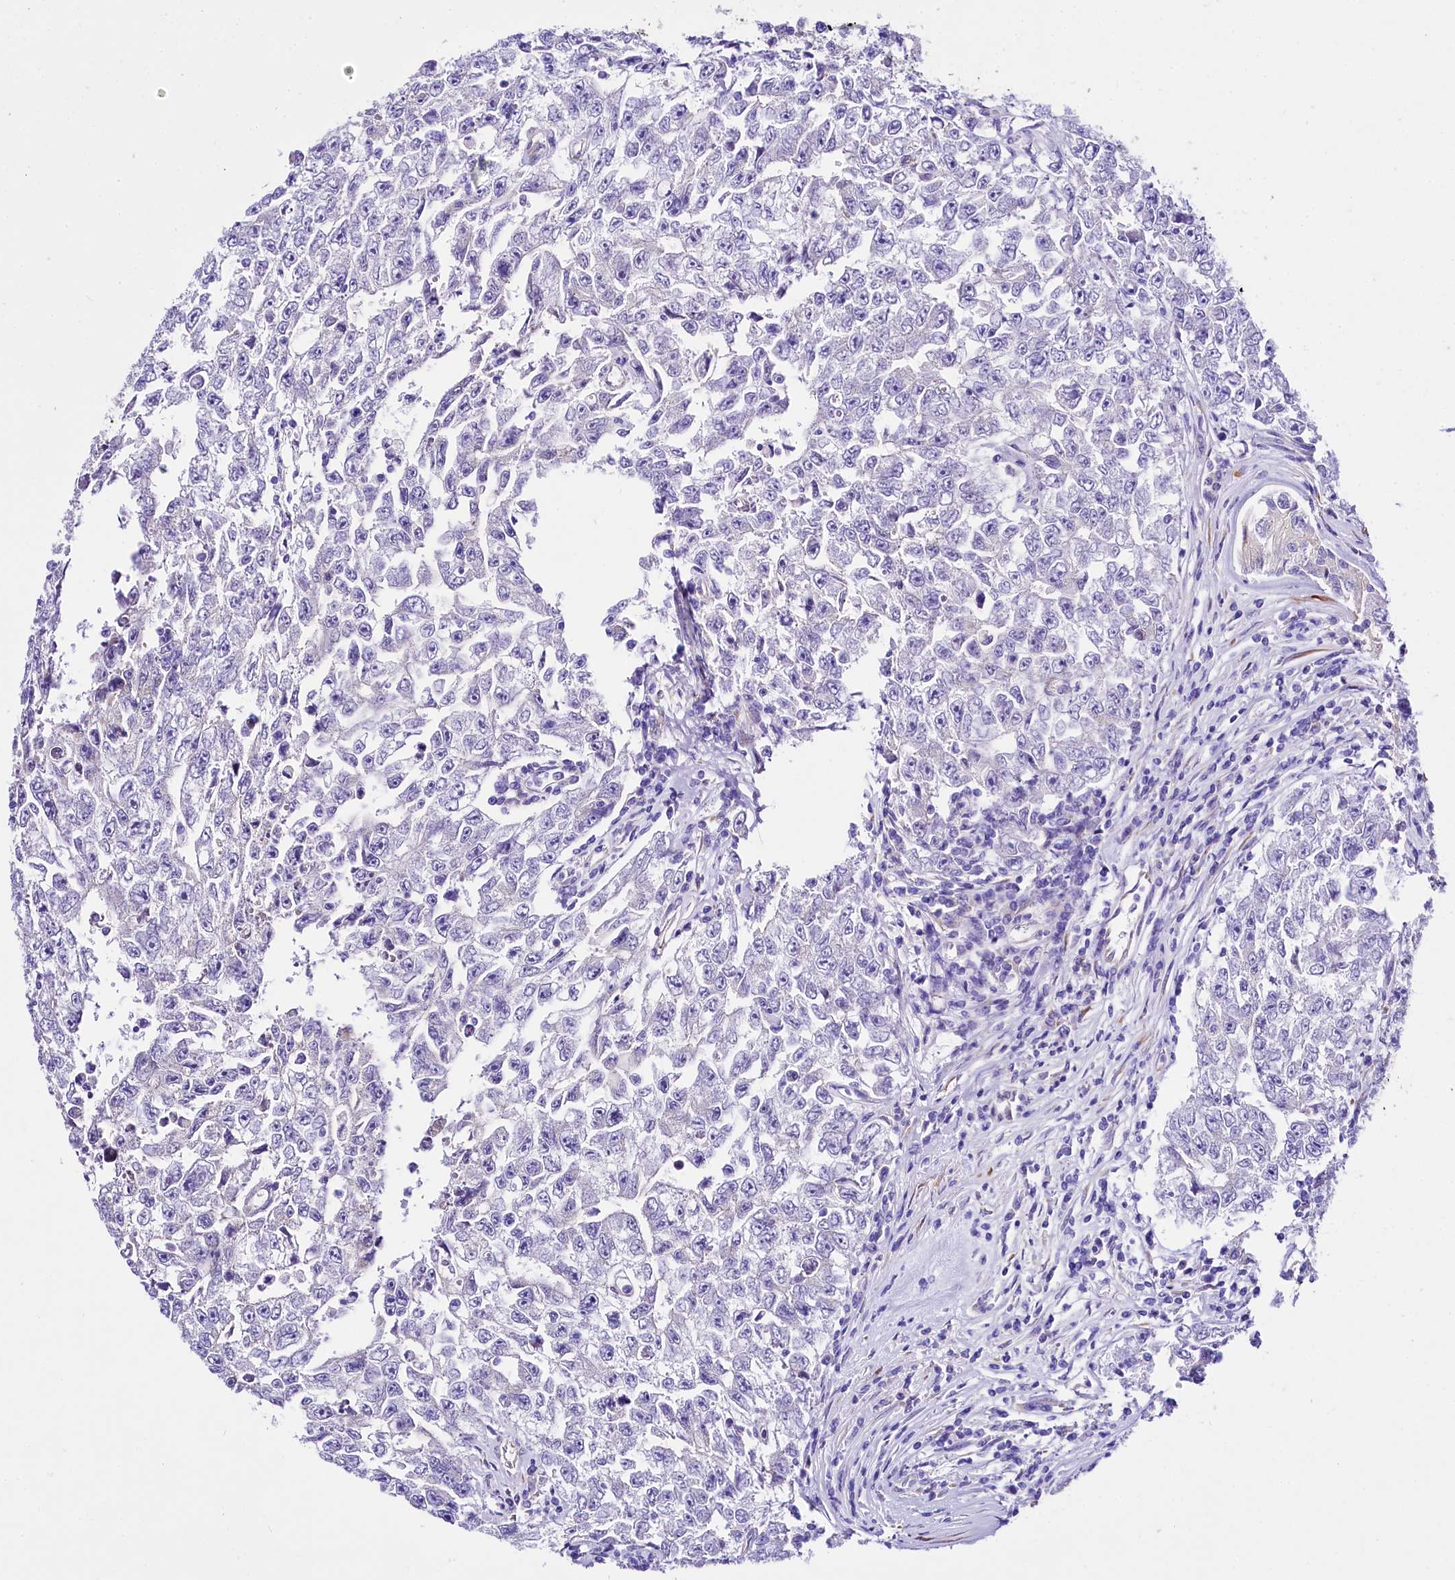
{"staining": {"intensity": "negative", "quantity": "none", "location": "none"}, "tissue": "testis cancer", "cell_type": "Tumor cells", "image_type": "cancer", "snomed": [{"axis": "morphology", "description": "Carcinoma, Embryonal, NOS"}, {"axis": "topography", "description": "Testis"}], "caption": "Immunohistochemical staining of human testis embryonal carcinoma displays no significant staining in tumor cells.", "gene": "A2ML1", "patient": {"sex": "male", "age": 17}}